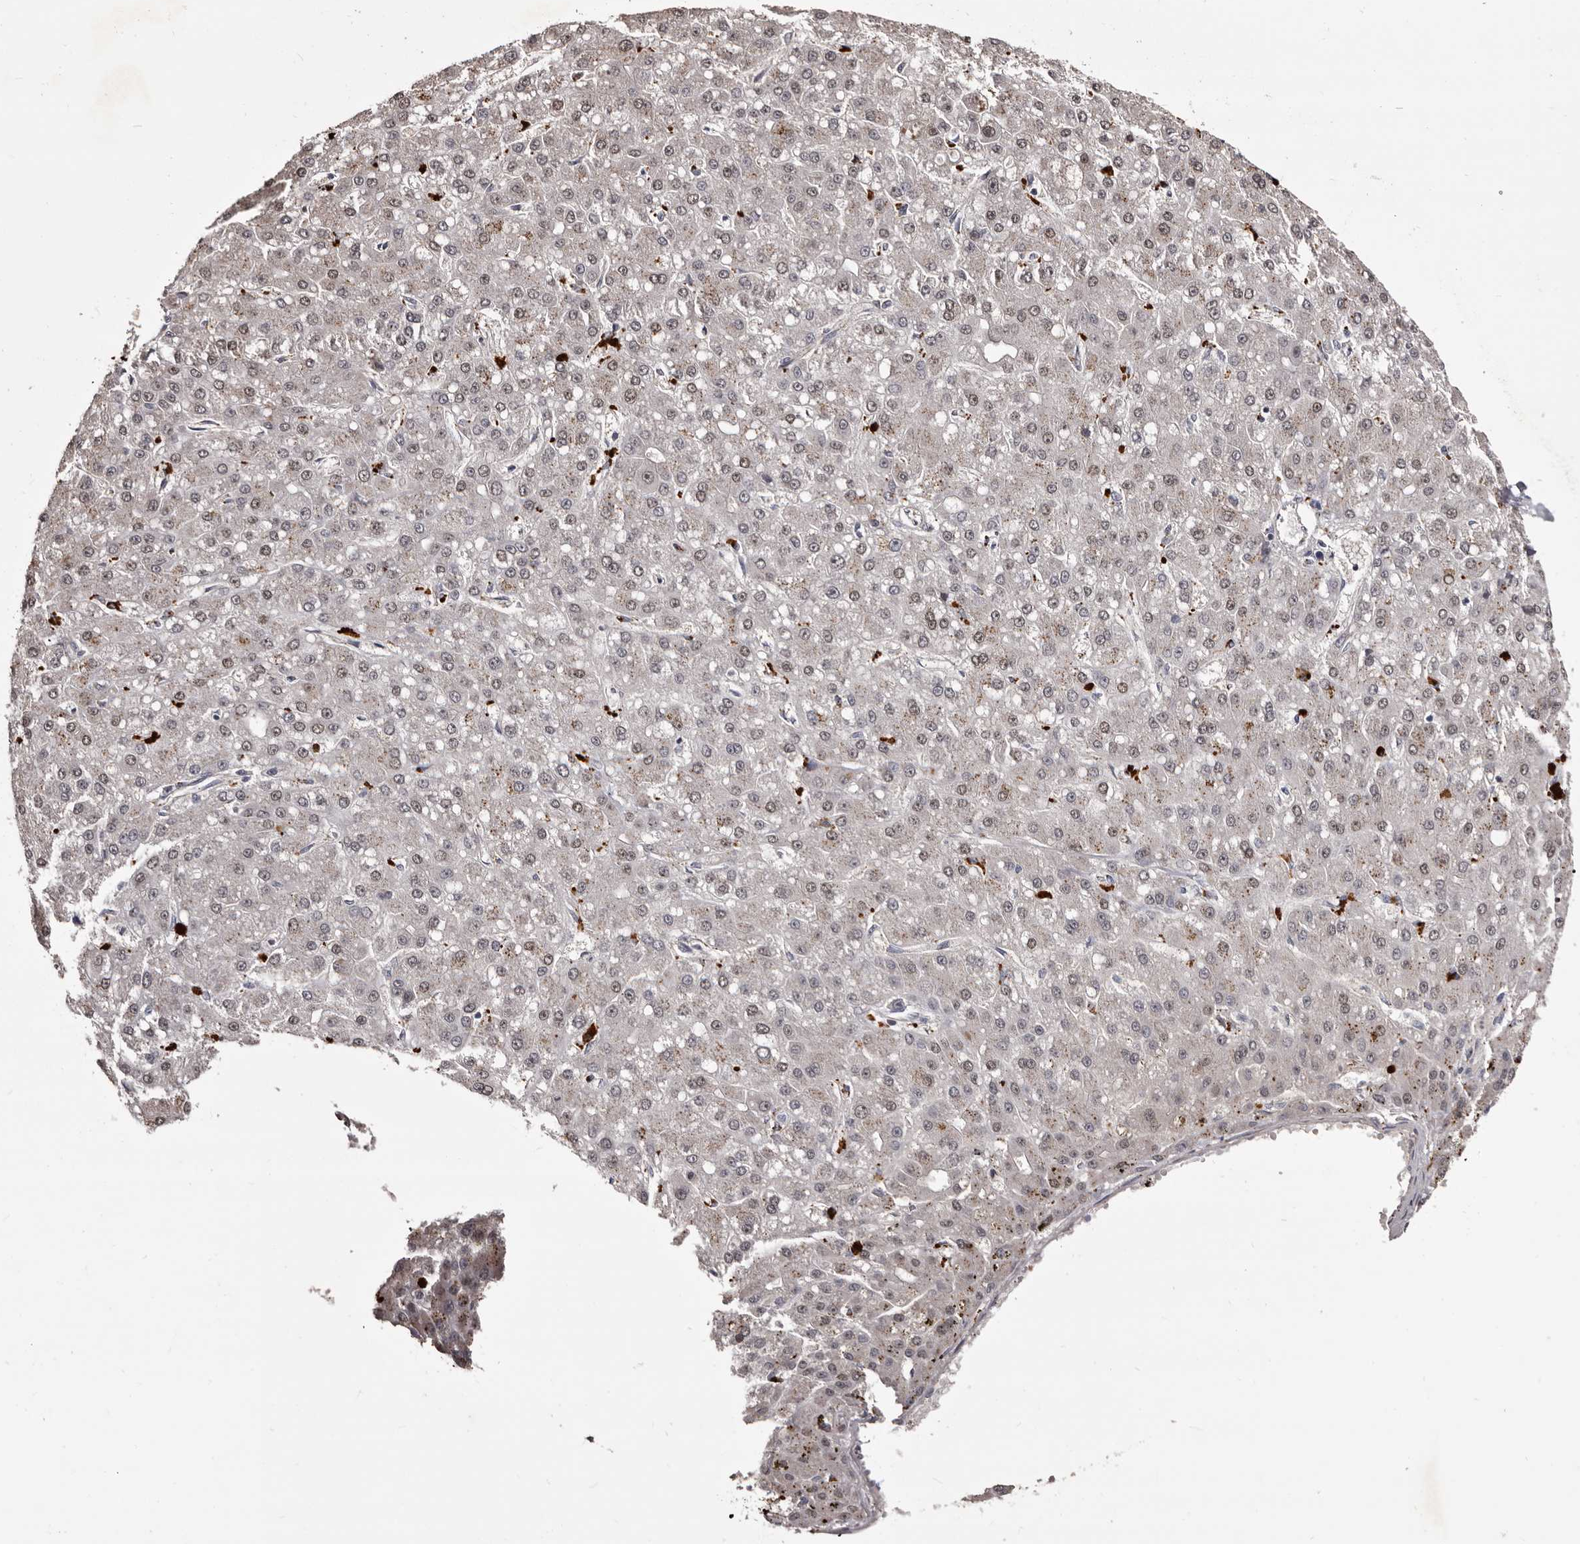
{"staining": {"intensity": "weak", "quantity": ">75%", "location": "cytoplasmic/membranous,nuclear"}, "tissue": "liver cancer", "cell_type": "Tumor cells", "image_type": "cancer", "snomed": [{"axis": "morphology", "description": "Carcinoma, Hepatocellular, NOS"}, {"axis": "topography", "description": "Liver"}], "caption": "Liver hepatocellular carcinoma was stained to show a protein in brown. There is low levels of weak cytoplasmic/membranous and nuclear expression in about >75% of tumor cells.", "gene": "SLC10A4", "patient": {"sex": "male", "age": 67}}